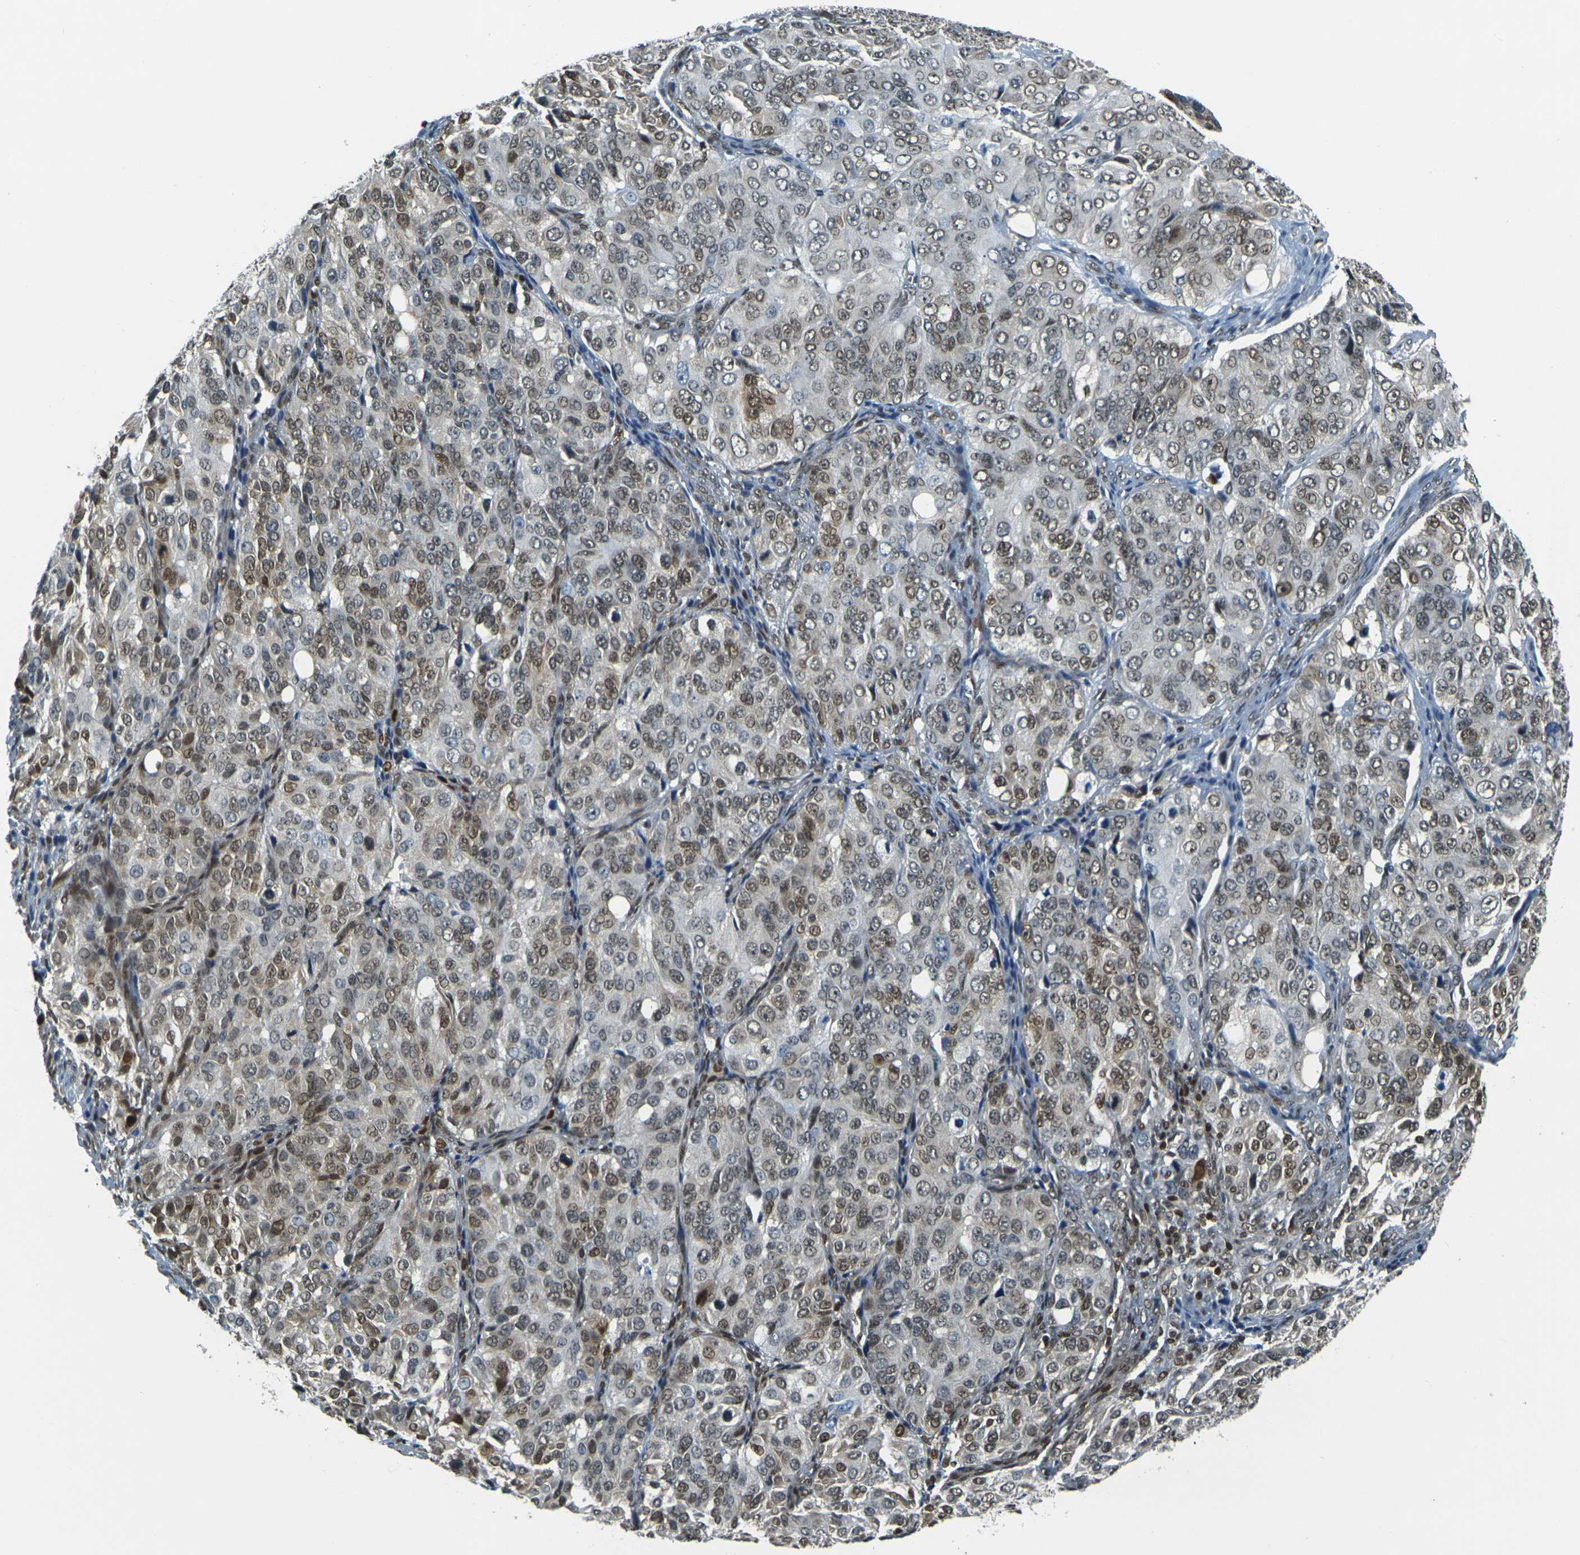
{"staining": {"intensity": "moderate", "quantity": ">75%", "location": "nuclear"}, "tissue": "ovarian cancer", "cell_type": "Tumor cells", "image_type": "cancer", "snomed": [{"axis": "morphology", "description": "Carcinoma, endometroid"}, {"axis": "topography", "description": "Ovary"}], "caption": "Approximately >75% of tumor cells in ovarian endometroid carcinoma reveal moderate nuclear protein positivity as visualized by brown immunohistochemical staining.", "gene": "NHEJ1", "patient": {"sex": "female", "age": 51}}